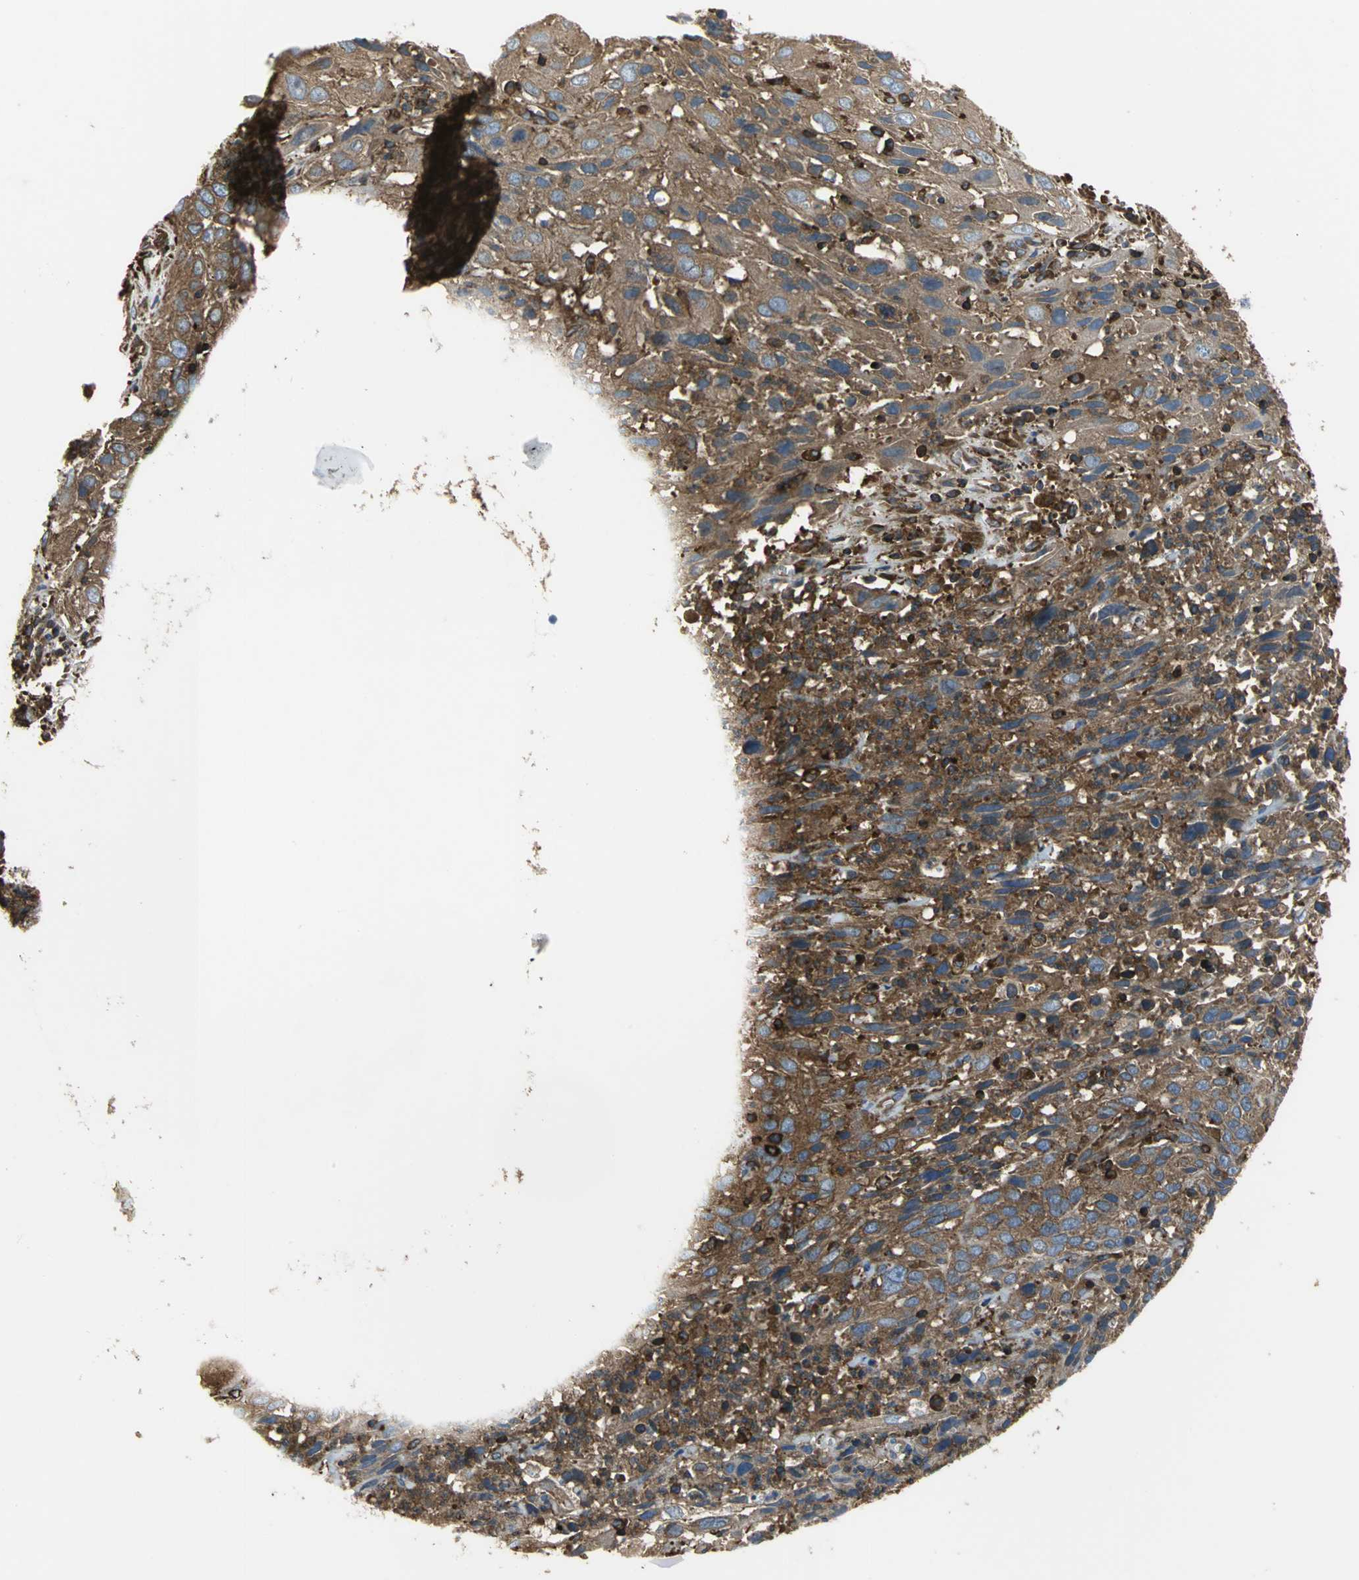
{"staining": {"intensity": "moderate", "quantity": ">75%", "location": "cytoplasmic/membranous"}, "tissue": "cervical cancer", "cell_type": "Tumor cells", "image_type": "cancer", "snomed": [{"axis": "morphology", "description": "Squamous cell carcinoma, NOS"}, {"axis": "topography", "description": "Cervix"}], "caption": "Moderate cytoplasmic/membranous positivity is appreciated in about >75% of tumor cells in cervical cancer (squamous cell carcinoma). (DAB IHC, brown staining for protein, blue staining for nuclei).", "gene": "TLN1", "patient": {"sex": "female", "age": 32}}